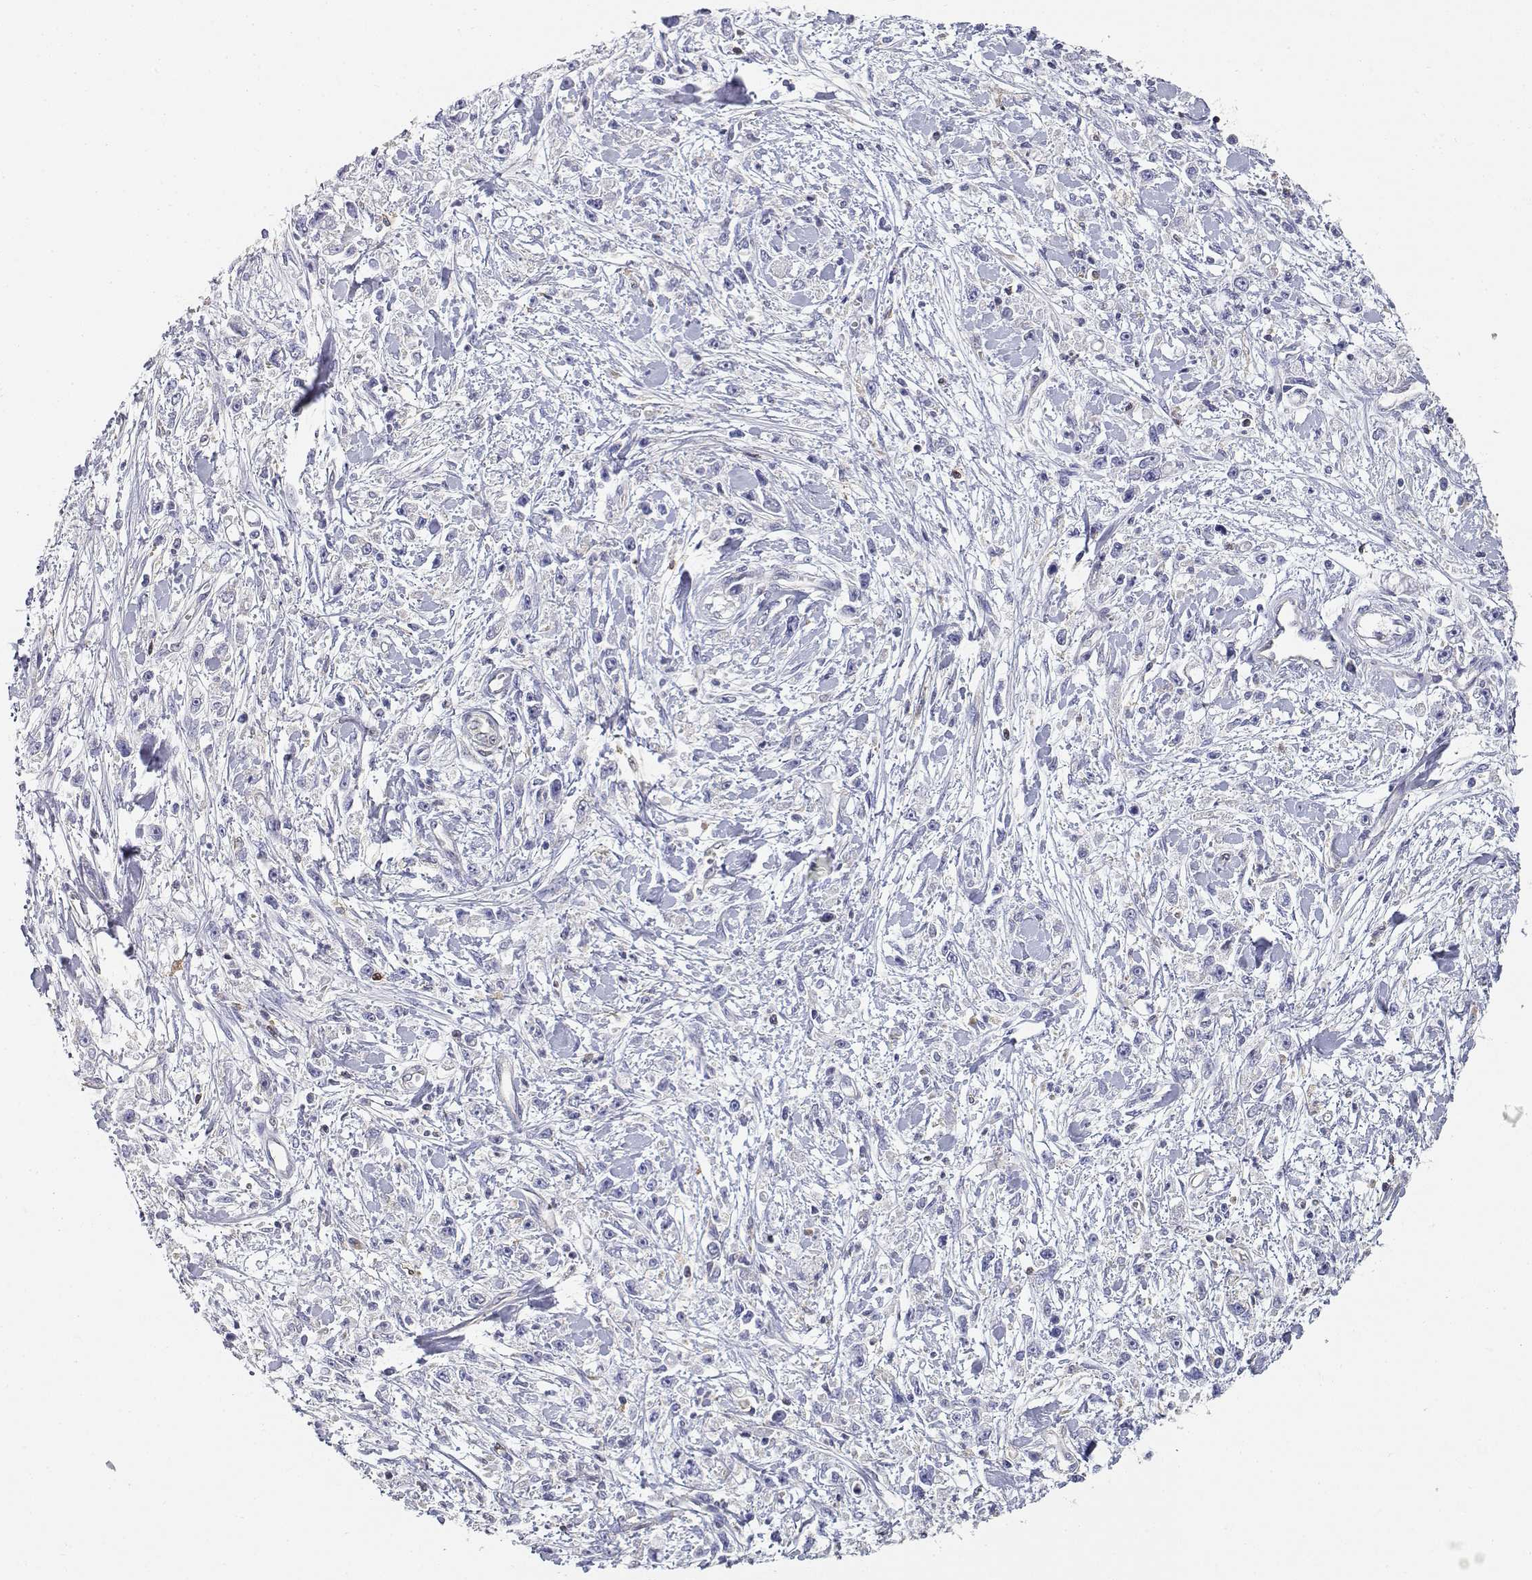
{"staining": {"intensity": "negative", "quantity": "none", "location": "none"}, "tissue": "stomach cancer", "cell_type": "Tumor cells", "image_type": "cancer", "snomed": [{"axis": "morphology", "description": "Adenocarcinoma, NOS"}, {"axis": "topography", "description": "Stomach"}], "caption": "Immunohistochemistry (IHC) photomicrograph of human stomach adenocarcinoma stained for a protein (brown), which demonstrates no expression in tumor cells. (Brightfield microscopy of DAB (3,3'-diaminobenzidine) immunohistochemistry (IHC) at high magnification).", "gene": "ADA", "patient": {"sex": "female", "age": 59}}